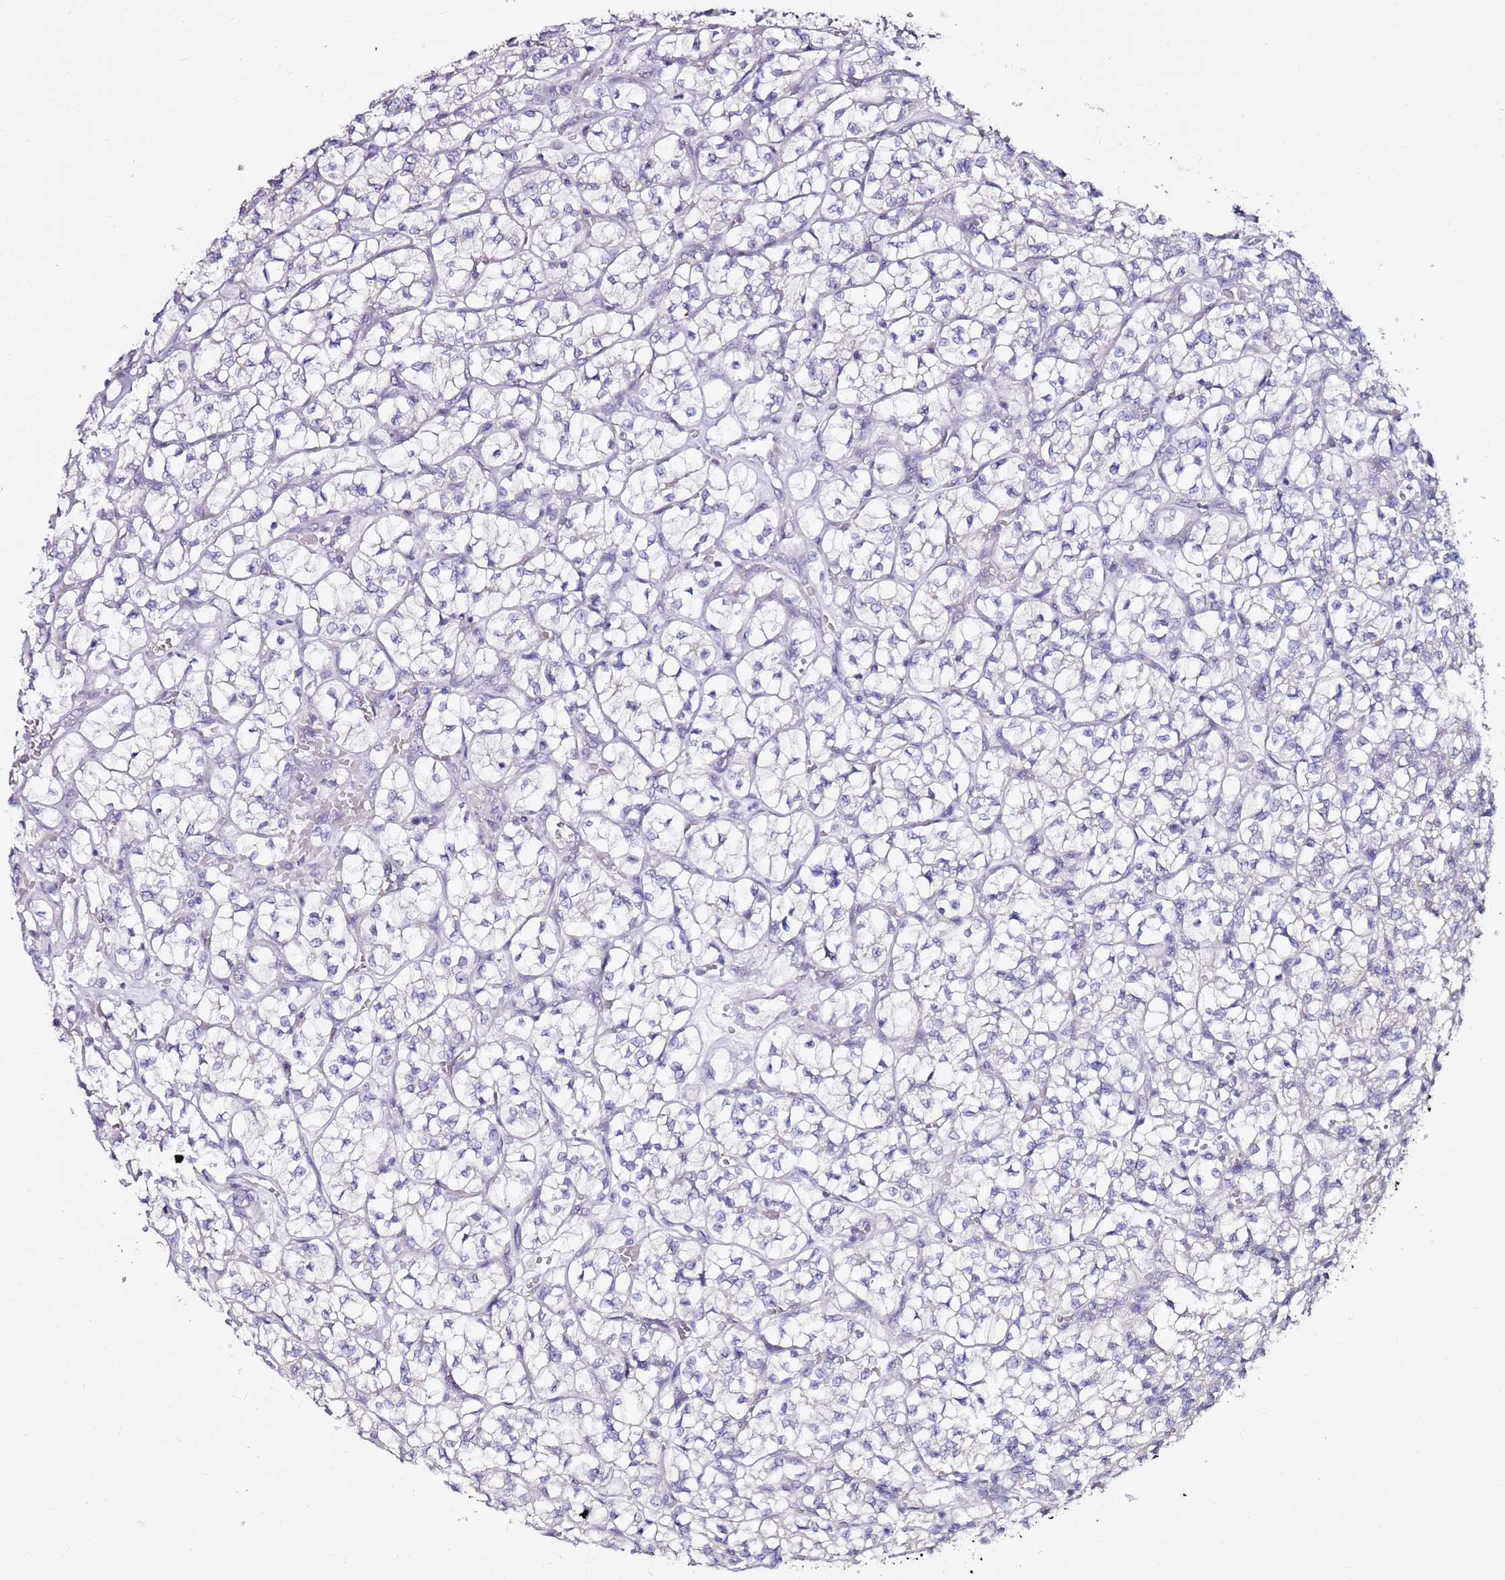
{"staining": {"intensity": "negative", "quantity": "none", "location": "none"}, "tissue": "renal cancer", "cell_type": "Tumor cells", "image_type": "cancer", "snomed": [{"axis": "morphology", "description": "Adenocarcinoma, NOS"}, {"axis": "topography", "description": "Kidney"}], "caption": "Histopathology image shows no significant protein staining in tumor cells of renal adenocarcinoma.", "gene": "MYBPC3", "patient": {"sex": "female", "age": 64}}